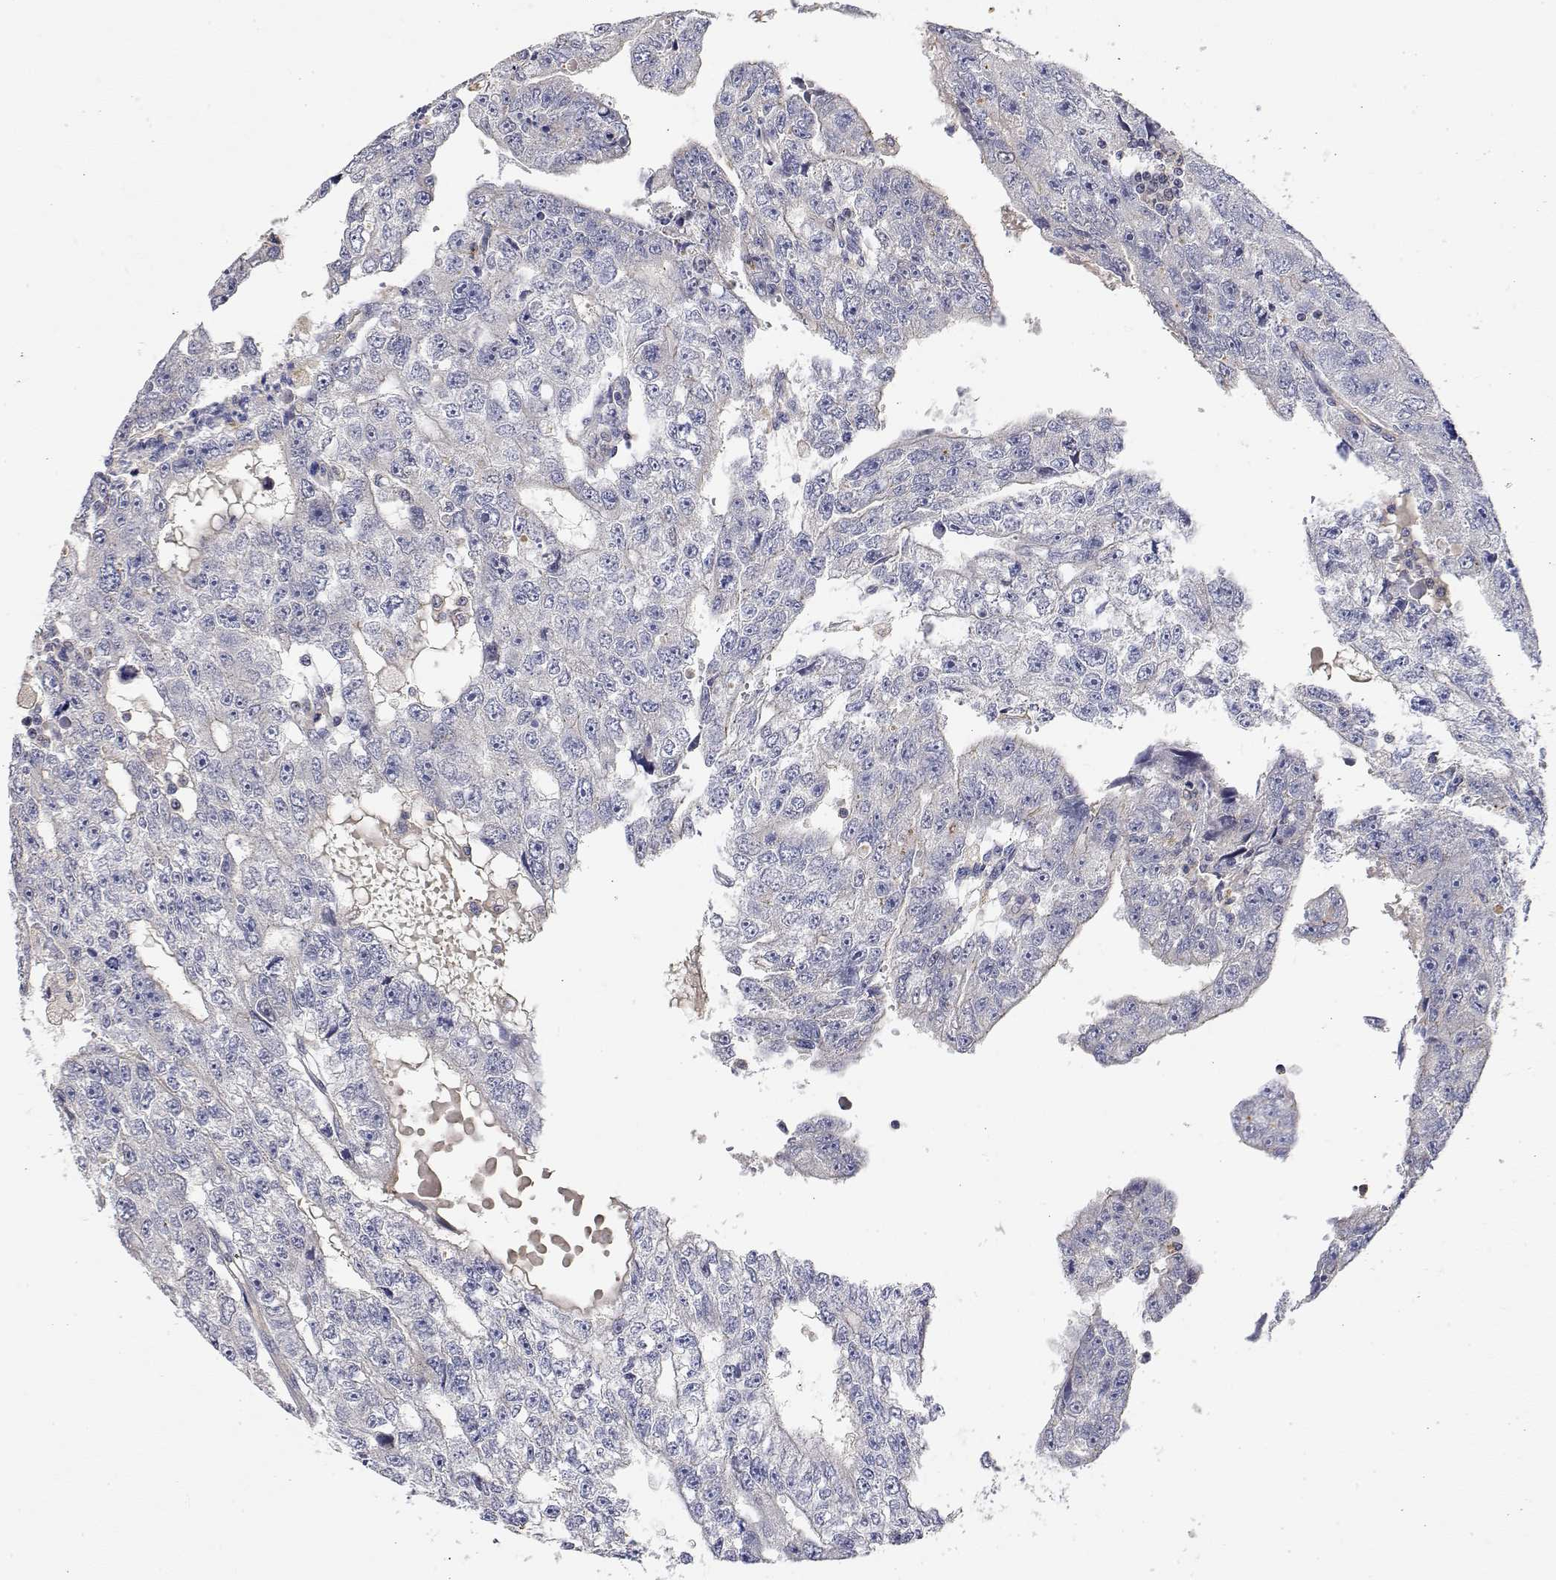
{"staining": {"intensity": "negative", "quantity": "none", "location": "none"}, "tissue": "testis cancer", "cell_type": "Tumor cells", "image_type": "cancer", "snomed": [{"axis": "morphology", "description": "Carcinoma, Embryonal, NOS"}, {"axis": "topography", "description": "Testis"}], "caption": "A high-resolution micrograph shows immunohistochemistry (IHC) staining of testis cancer (embryonal carcinoma), which exhibits no significant expression in tumor cells.", "gene": "LONRF3", "patient": {"sex": "male", "age": 20}}